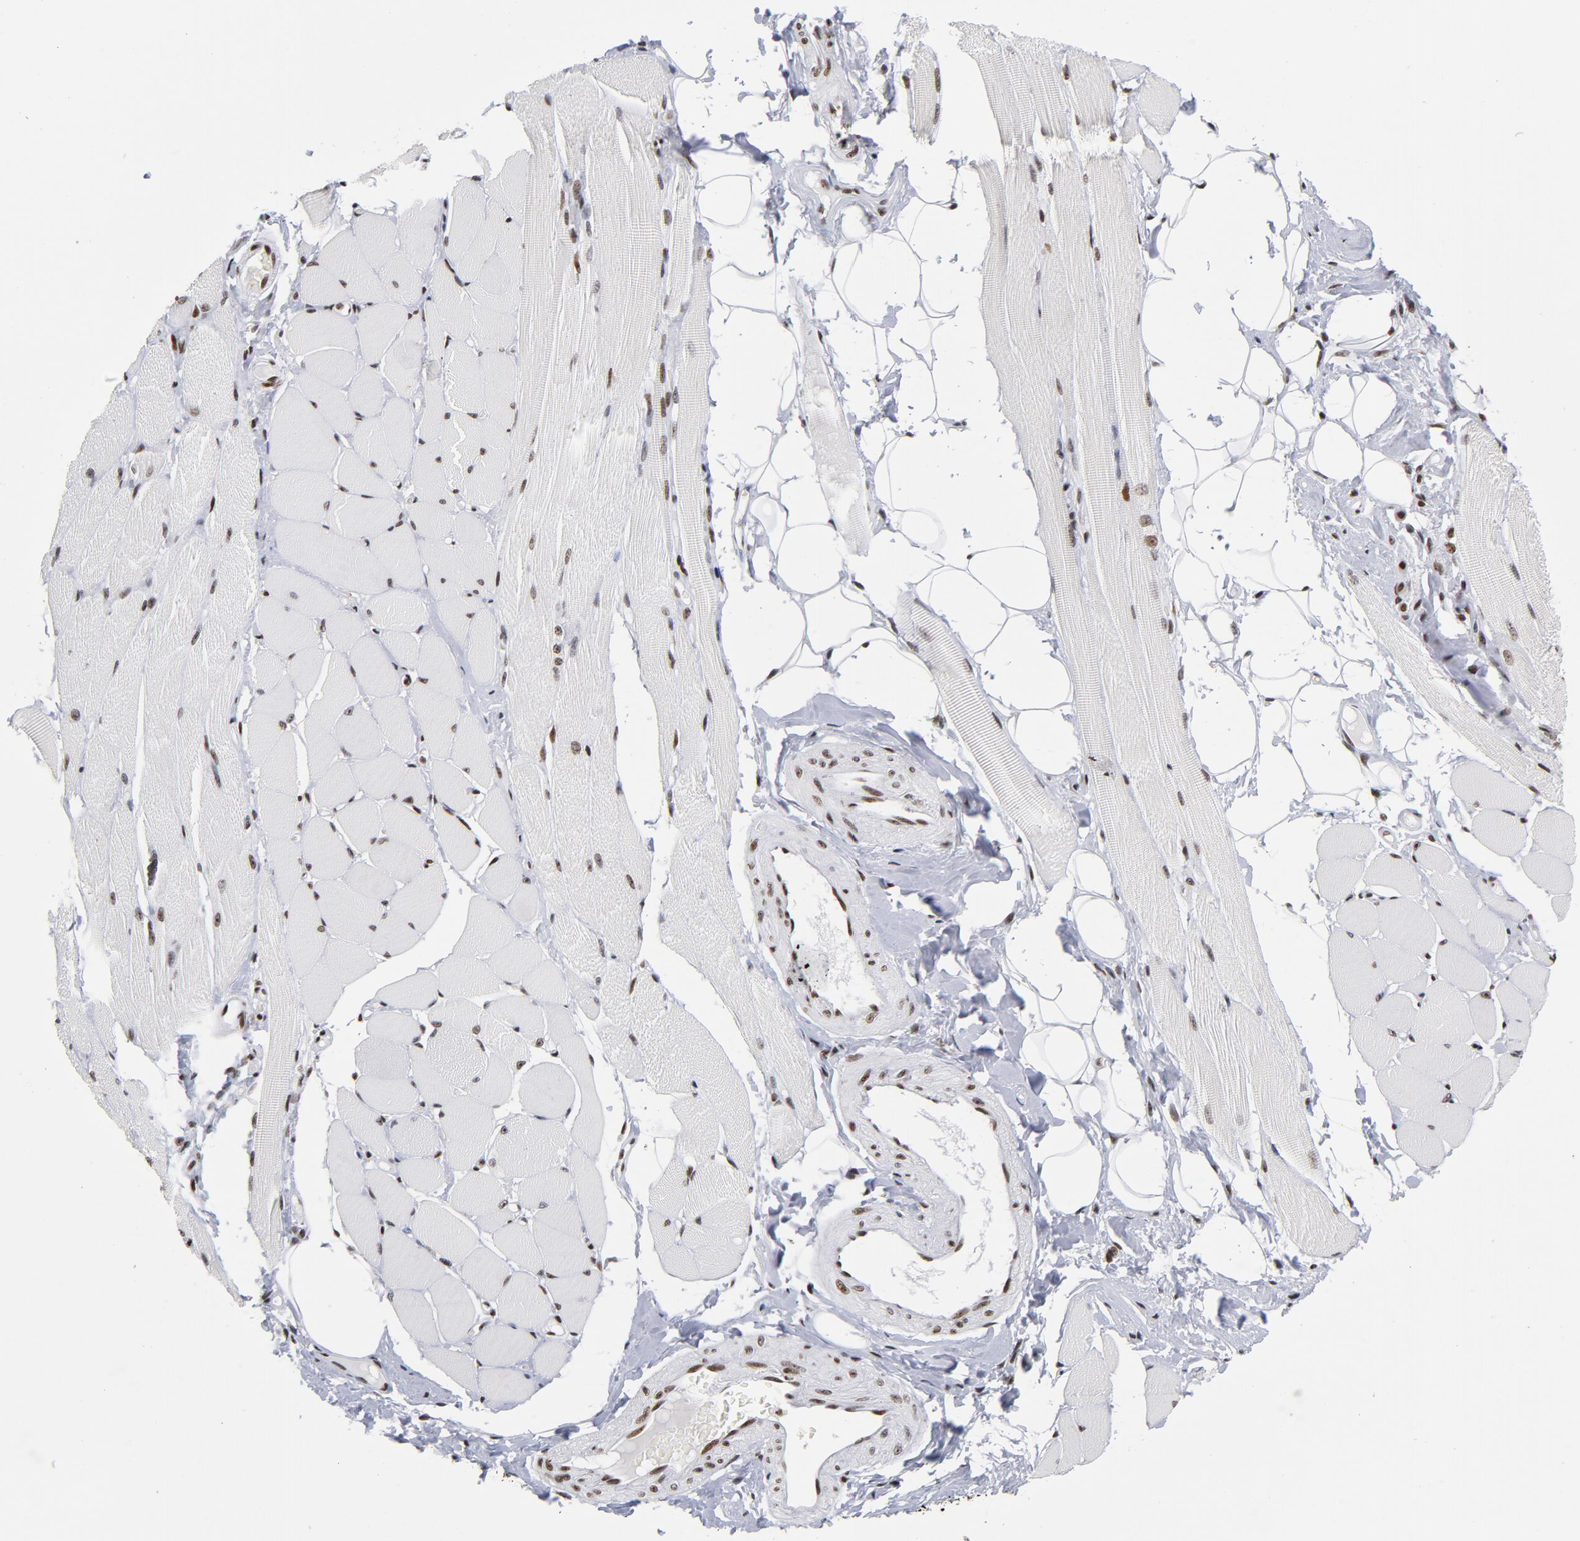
{"staining": {"intensity": "strong", "quantity": ">75%", "location": "nuclear"}, "tissue": "skeletal muscle", "cell_type": "Myocytes", "image_type": "normal", "snomed": [{"axis": "morphology", "description": "Normal tissue, NOS"}, {"axis": "topography", "description": "Skeletal muscle"}, {"axis": "topography", "description": "Peripheral nerve tissue"}], "caption": "Immunohistochemical staining of normal human skeletal muscle demonstrates strong nuclear protein staining in approximately >75% of myocytes. Nuclei are stained in blue.", "gene": "TOP2B", "patient": {"sex": "female", "age": 84}}